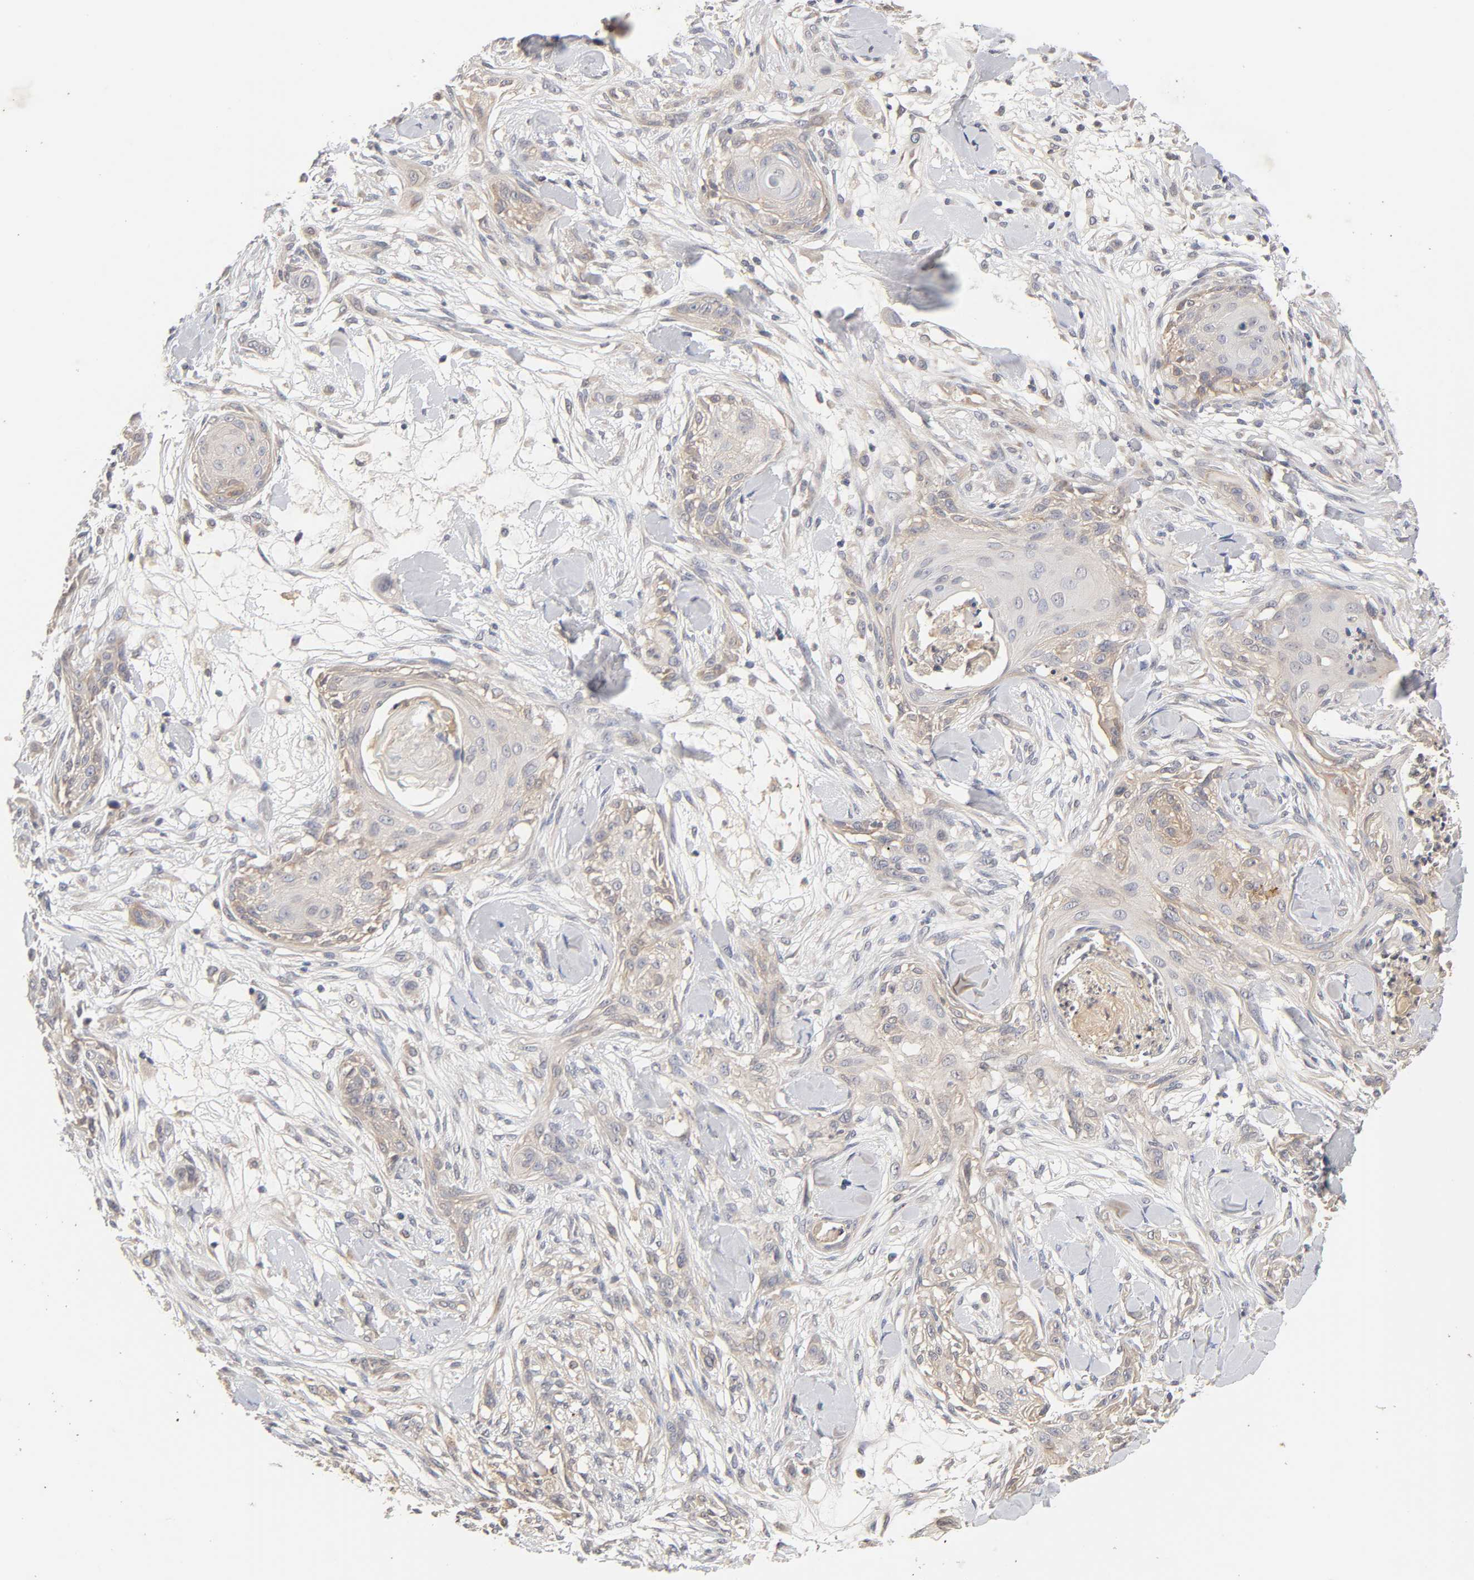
{"staining": {"intensity": "weak", "quantity": "25%-75%", "location": "cytoplasmic/membranous"}, "tissue": "skin cancer", "cell_type": "Tumor cells", "image_type": "cancer", "snomed": [{"axis": "morphology", "description": "Squamous cell carcinoma, NOS"}, {"axis": "topography", "description": "Skin"}], "caption": "This histopathology image displays immunohistochemistry (IHC) staining of skin cancer (squamous cell carcinoma), with low weak cytoplasmic/membranous expression in about 25%-75% of tumor cells.", "gene": "CXADR", "patient": {"sex": "female", "age": 59}}